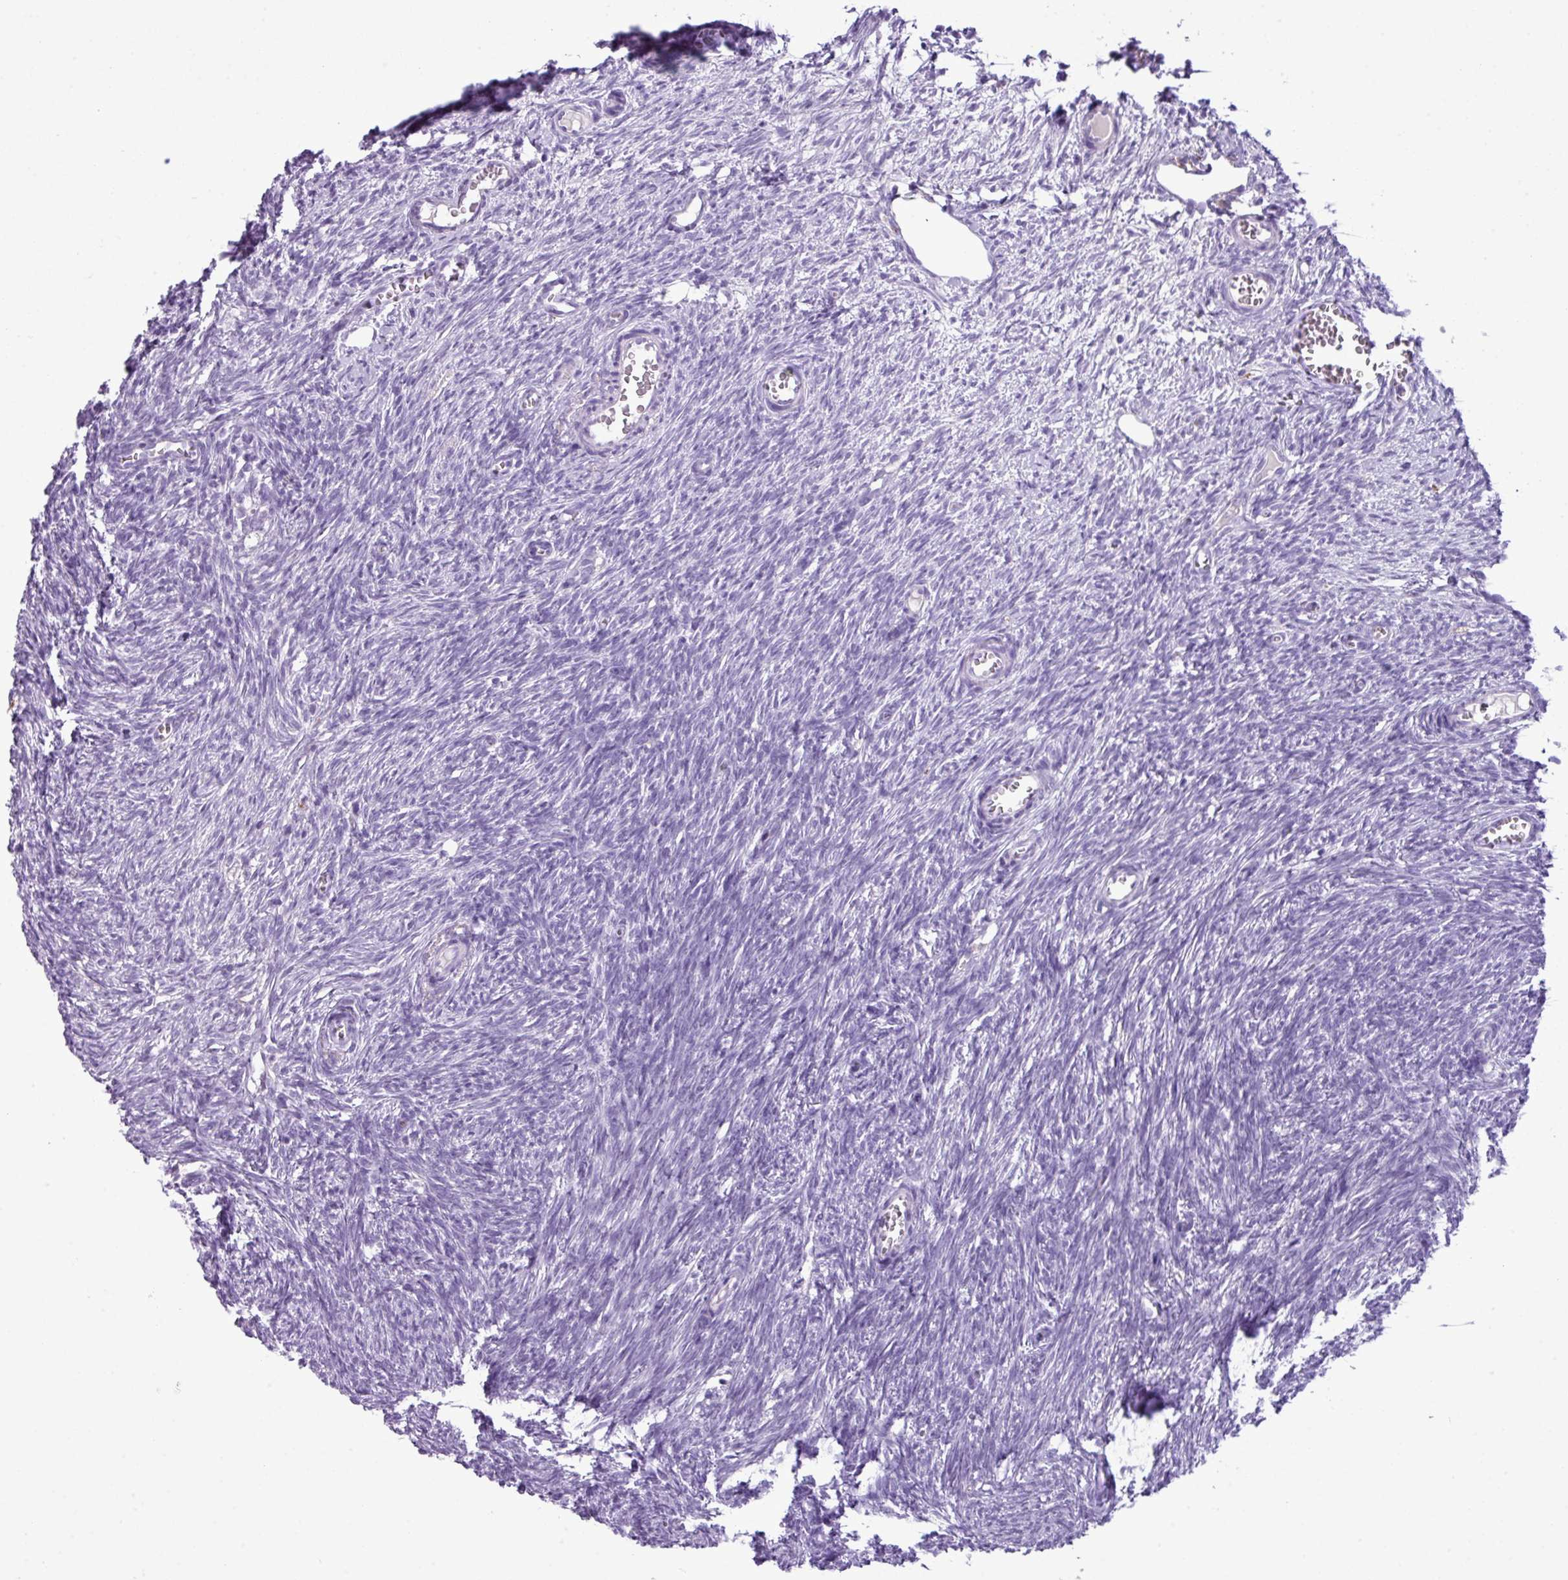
{"staining": {"intensity": "negative", "quantity": "none", "location": "none"}, "tissue": "ovary", "cell_type": "Ovarian stroma cells", "image_type": "normal", "snomed": [{"axis": "morphology", "description": "Normal tissue, NOS"}, {"axis": "topography", "description": "Ovary"}], "caption": "The histopathology image displays no significant staining in ovarian stroma cells of ovary. Brightfield microscopy of immunohistochemistry (IHC) stained with DAB (brown) and hematoxylin (blue), captured at high magnification.", "gene": "RBMXL2", "patient": {"sex": "female", "age": 44}}